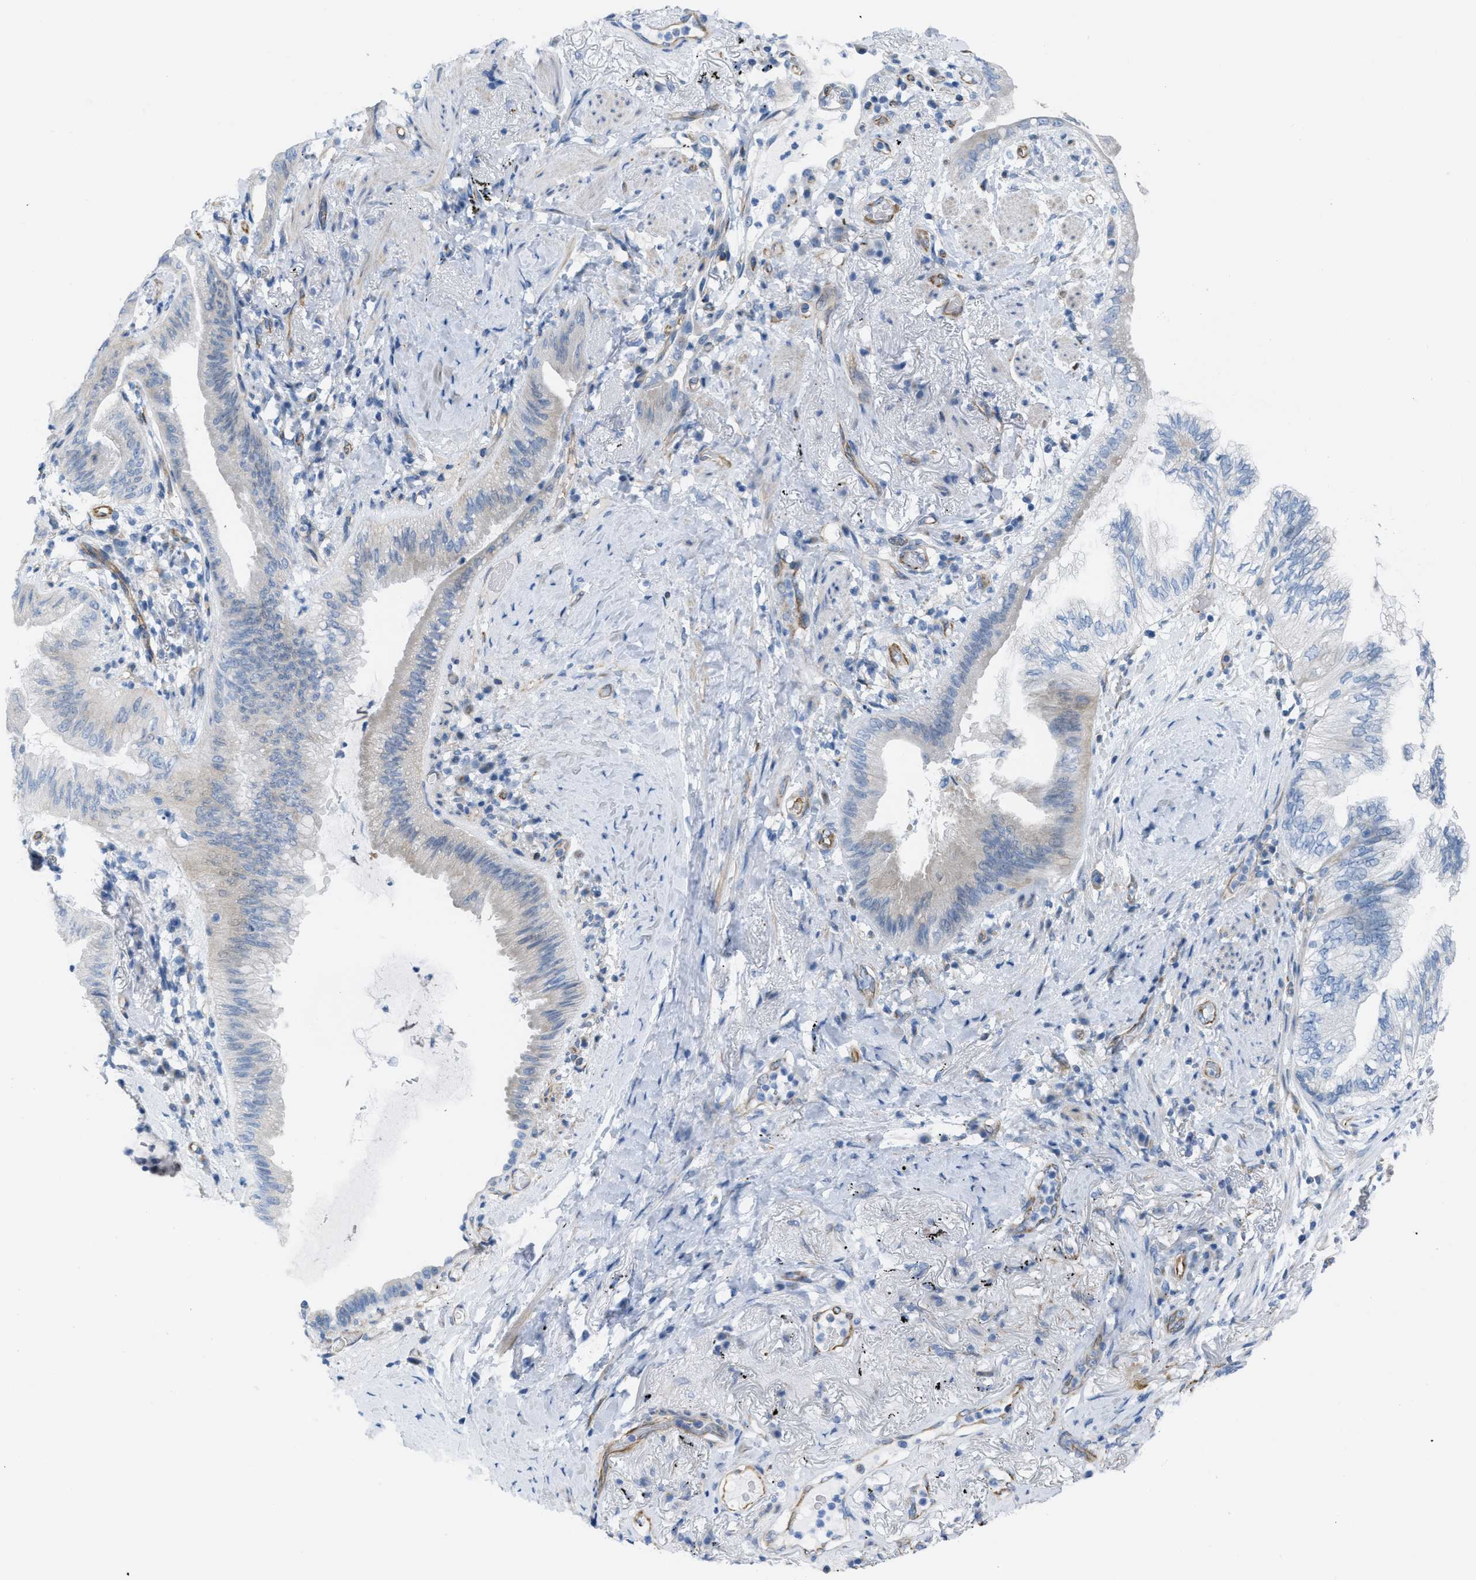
{"staining": {"intensity": "negative", "quantity": "none", "location": "none"}, "tissue": "lung cancer", "cell_type": "Tumor cells", "image_type": "cancer", "snomed": [{"axis": "morphology", "description": "Normal tissue, NOS"}, {"axis": "morphology", "description": "Adenocarcinoma, NOS"}, {"axis": "topography", "description": "Bronchus"}, {"axis": "topography", "description": "Lung"}], "caption": "High power microscopy histopathology image of an immunohistochemistry micrograph of lung cancer (adenocarcinoma), revealing no significant expression in tumor cells.", "gene": "SLC12A1", "patient": {"sex": "female", "age": 70}}